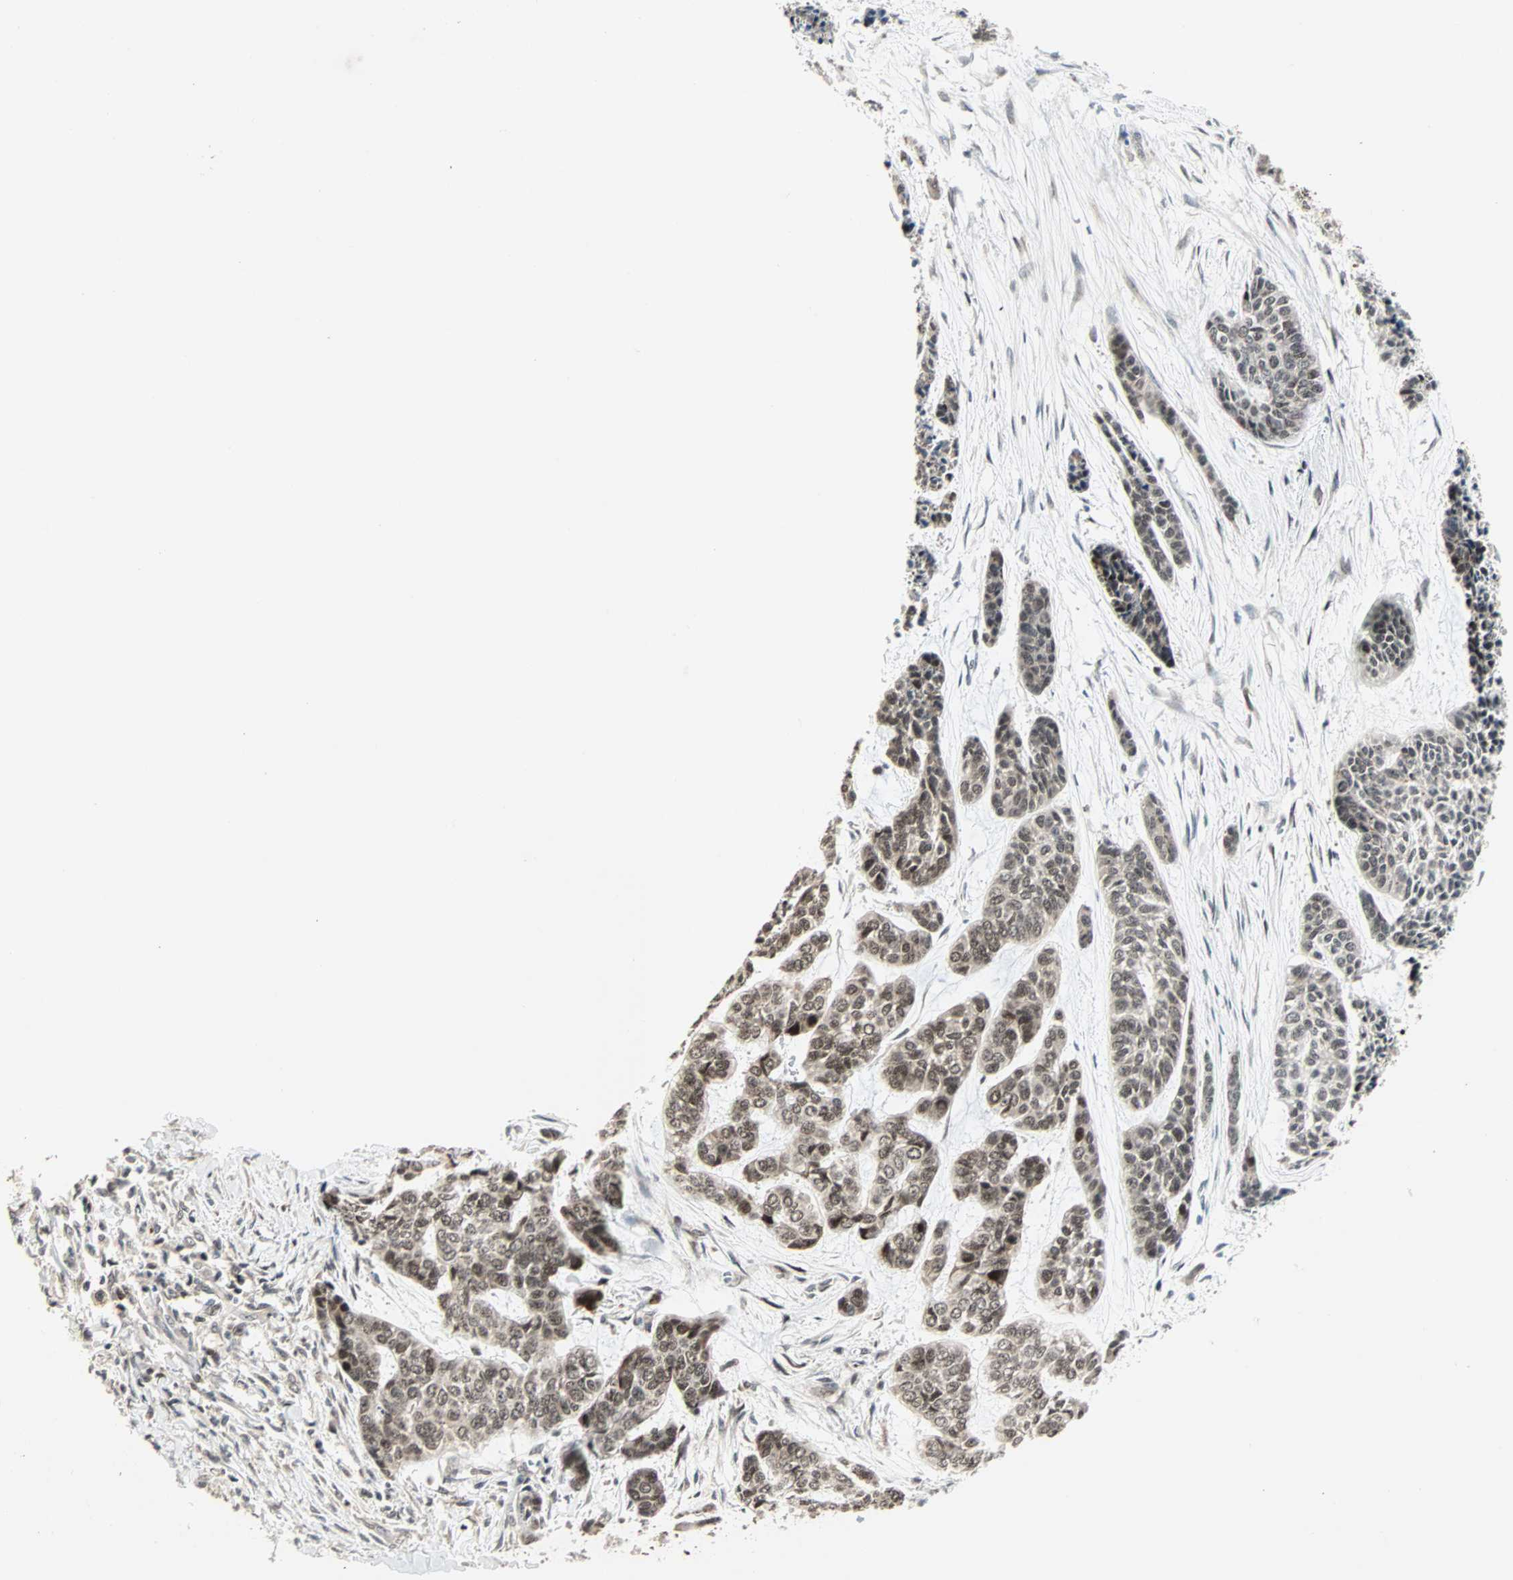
{"staining": {"intensity": "weak", "quantity": ">75%", "location": "nuclear"}, "tissue": "skin cancer", "cell_type": "Tumor cells", "image_type": "cancer", "snomed": [{"axis": "morphology", "description": "Basal cell carcinoma"}, {"axis": "topography", "description": "Skin"}], "caption": "A photomicrograph of human skin cancer stained for a protein demonstrates weak nuclear brown staining in tumor cells.", "gene": "CBX4", "patient": {"sex": "female", "age": 64}}